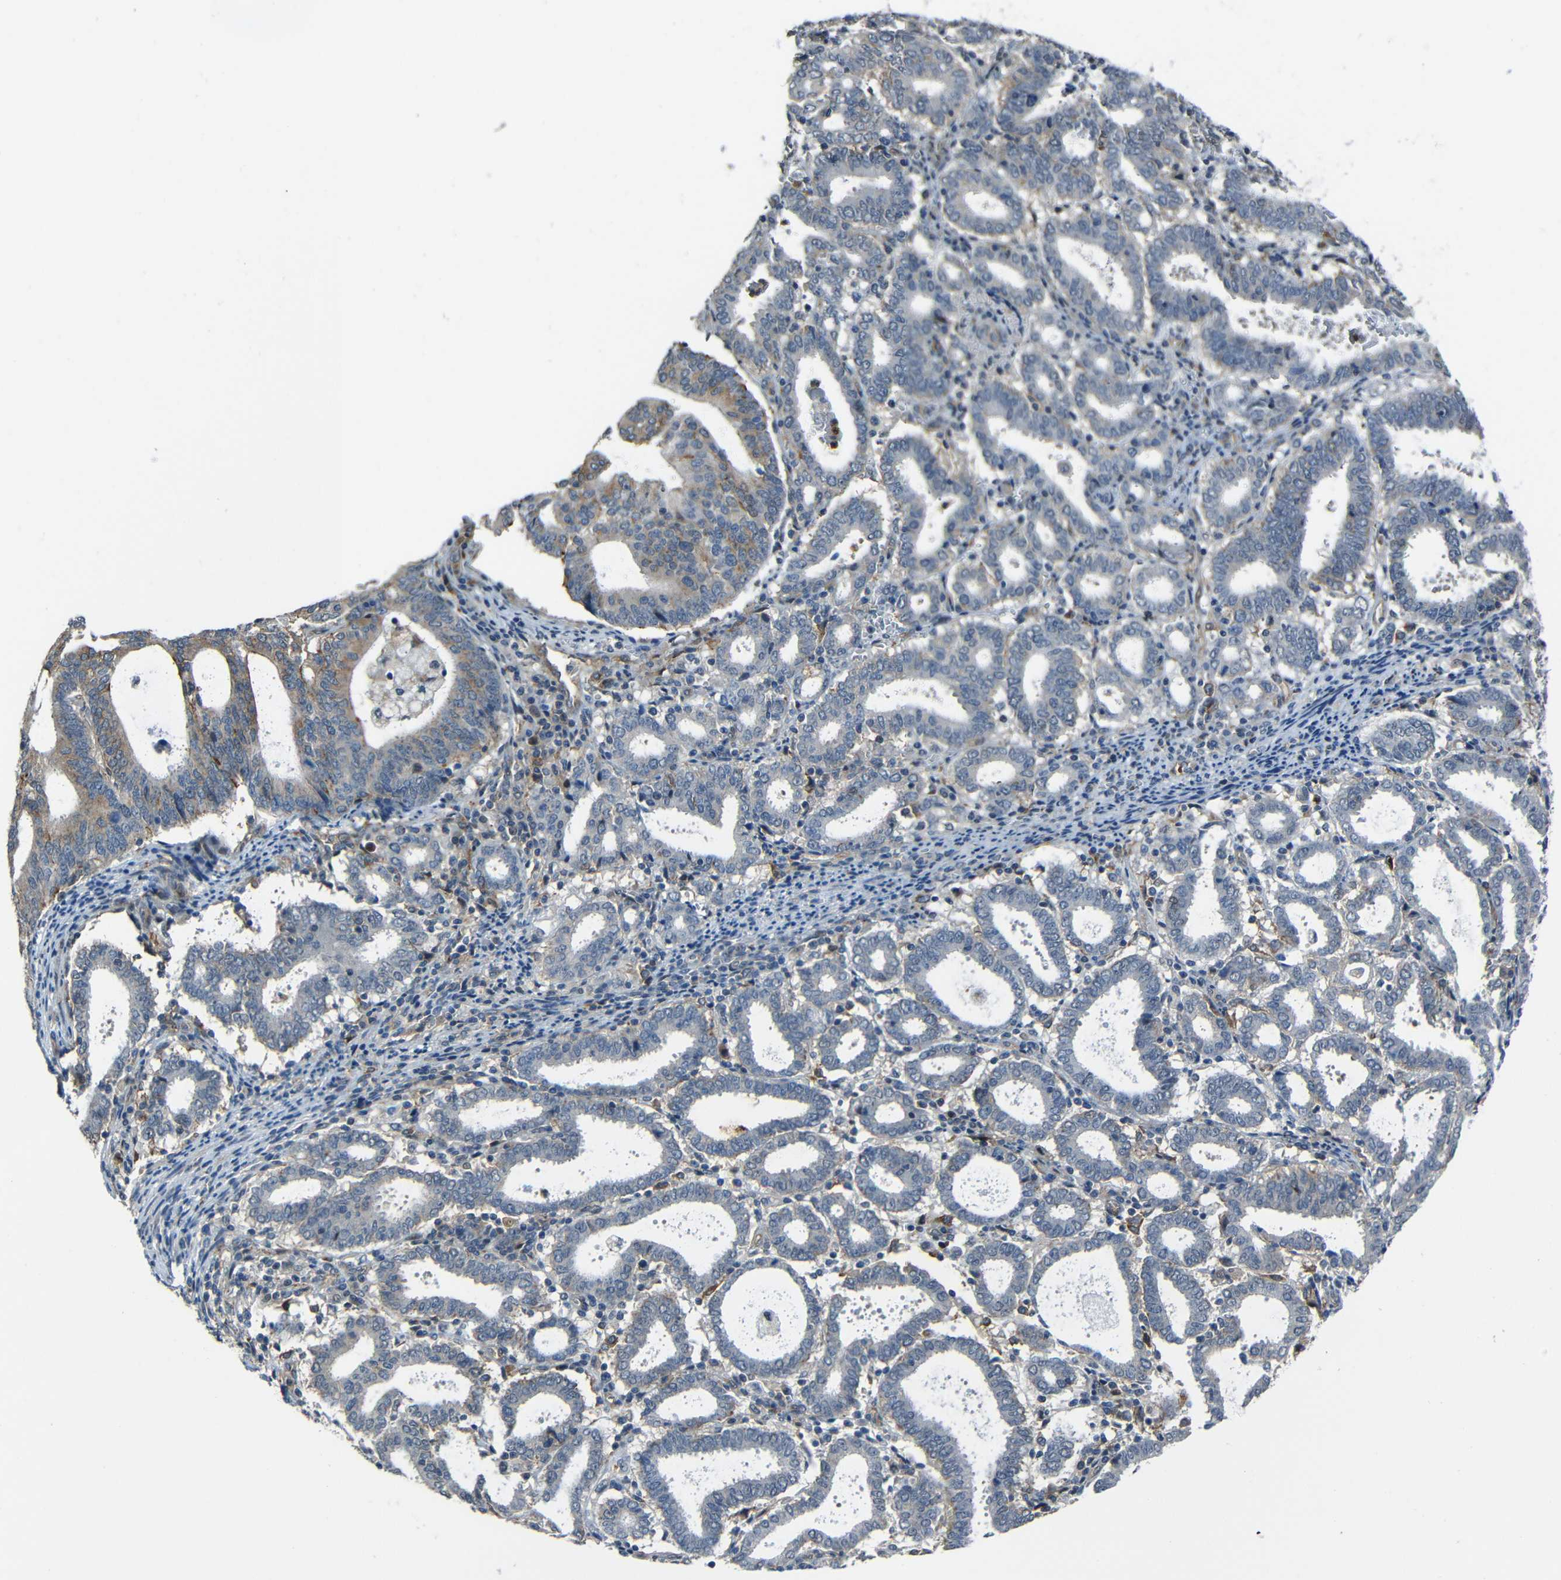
{"staining": {"intensity": "moderate", "quantity": "<25%", "location": "cytoplasmic/membranous"}, "tissue": "endometrial cancer", "cell_type": "Tumor cells", "image_type": "cancer", "snomed": [{"axis": "morphology", "description": "Adenocarcinoma, NOS"}, {"axis": "topography", "description": "Uterus"}], "caption": "Immunohistochemical staining of human endometrial adenocarcinoma exhibits low levels of moderate cytoplasmic/membranous expression in approximately <25% of tumor cells. (brown staining indicates protein expression, while blue staining denotes nuclei).", "gene": "DNAJC5", "patient": {"sex": "female", "age": 83}}